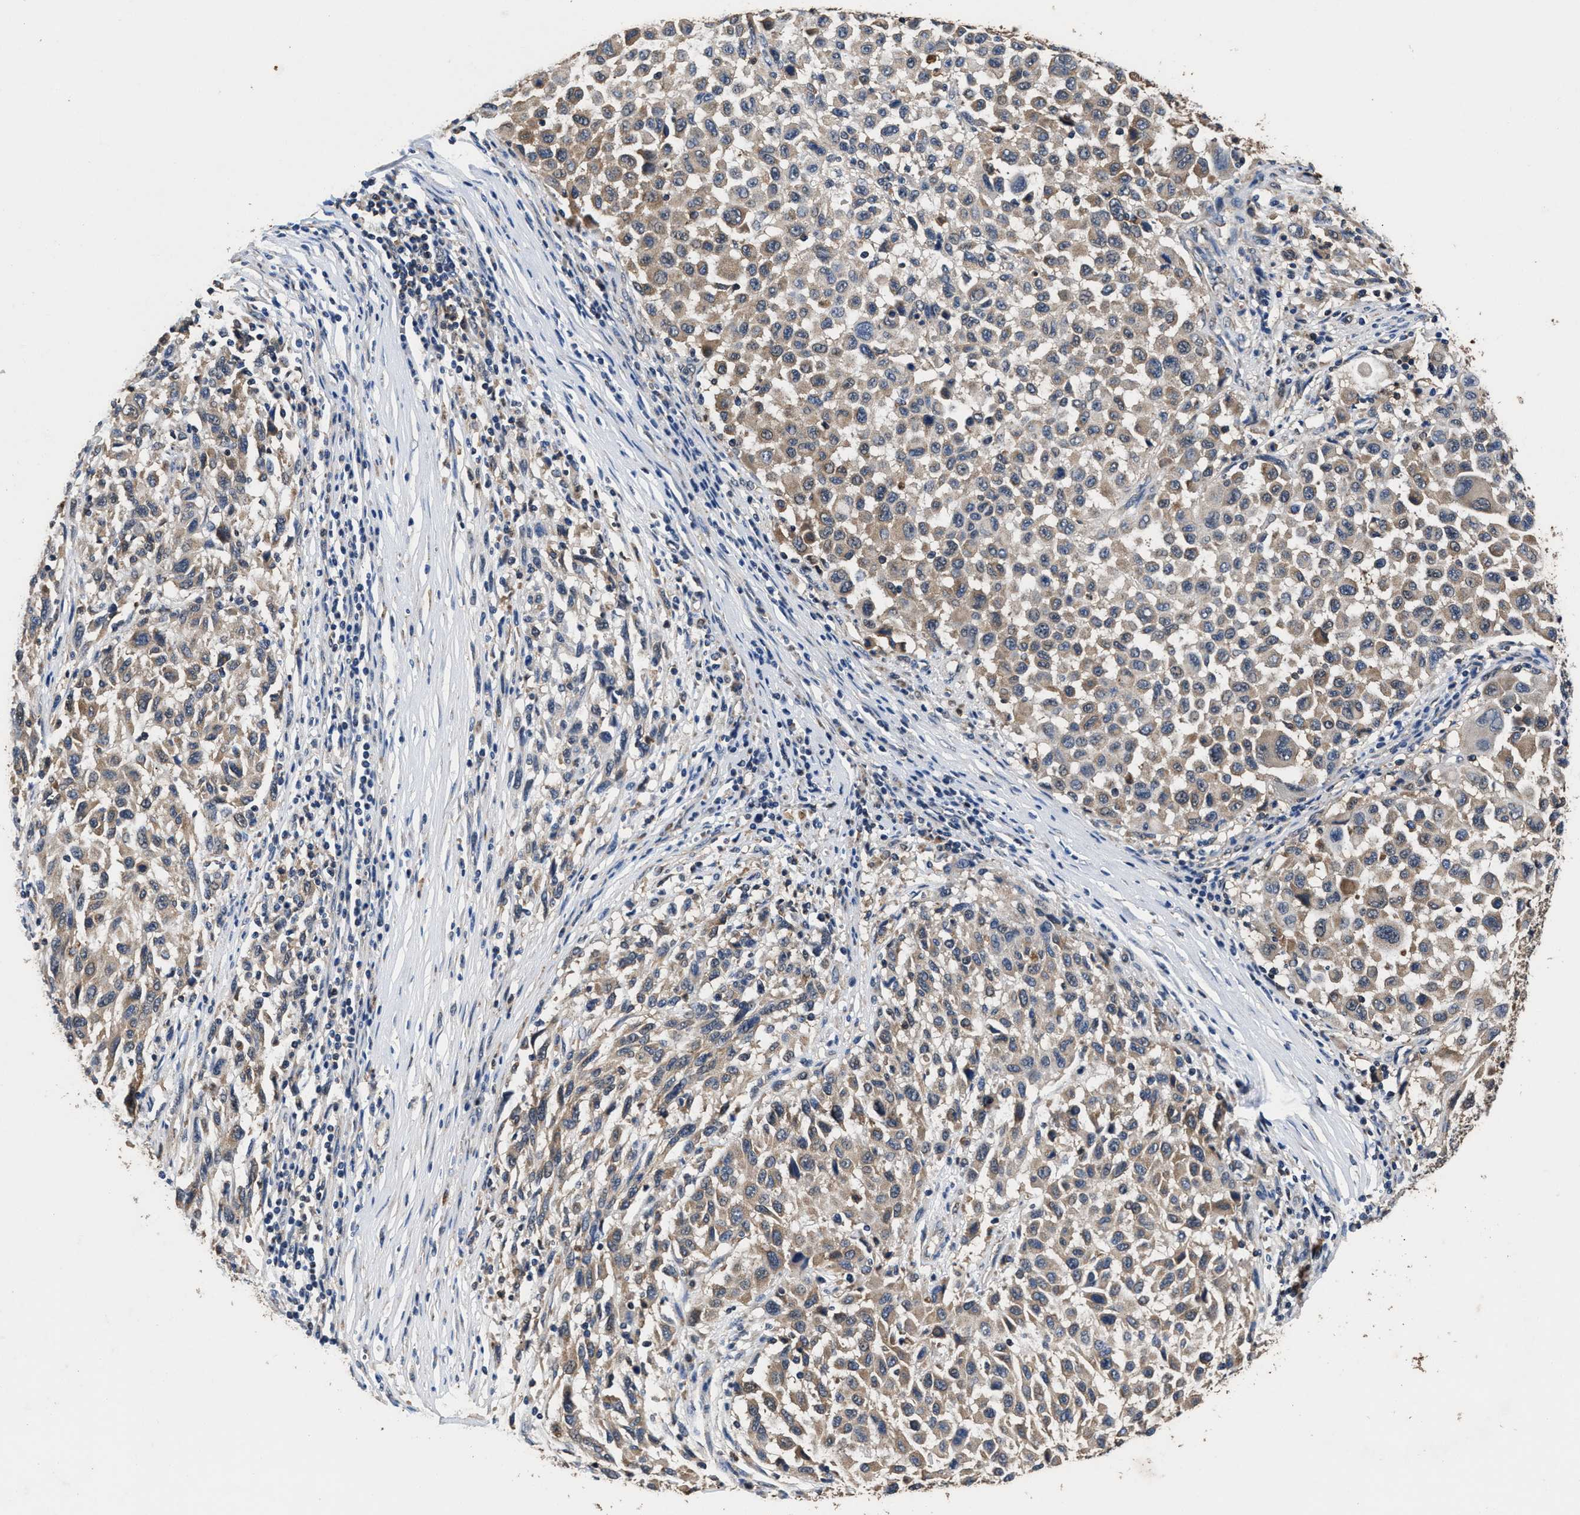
{"staining": {"intensity": "weak", "quantity": "25%-75%", "location": "cytoplasmic/membranous"}, "tissue": "melanoma", "cell_type": "Tumor cells", "image_type": "cancer", "snomed": [{"axis": "morphology", "description": "Malignant melanoma, Metastatic site"}, {"axis": "topography", "description": "Lymph node"}], "caption": "Brown immunohistochemical staining in melanoma shows weak cytoplasmic/membranous expression in approximately 25%-75% of tumor cells. (Brightfield microscopy of DAB IHC at high magnification).", "gene": "ACLY", "patient": {"sex": "male", "age": 61}}